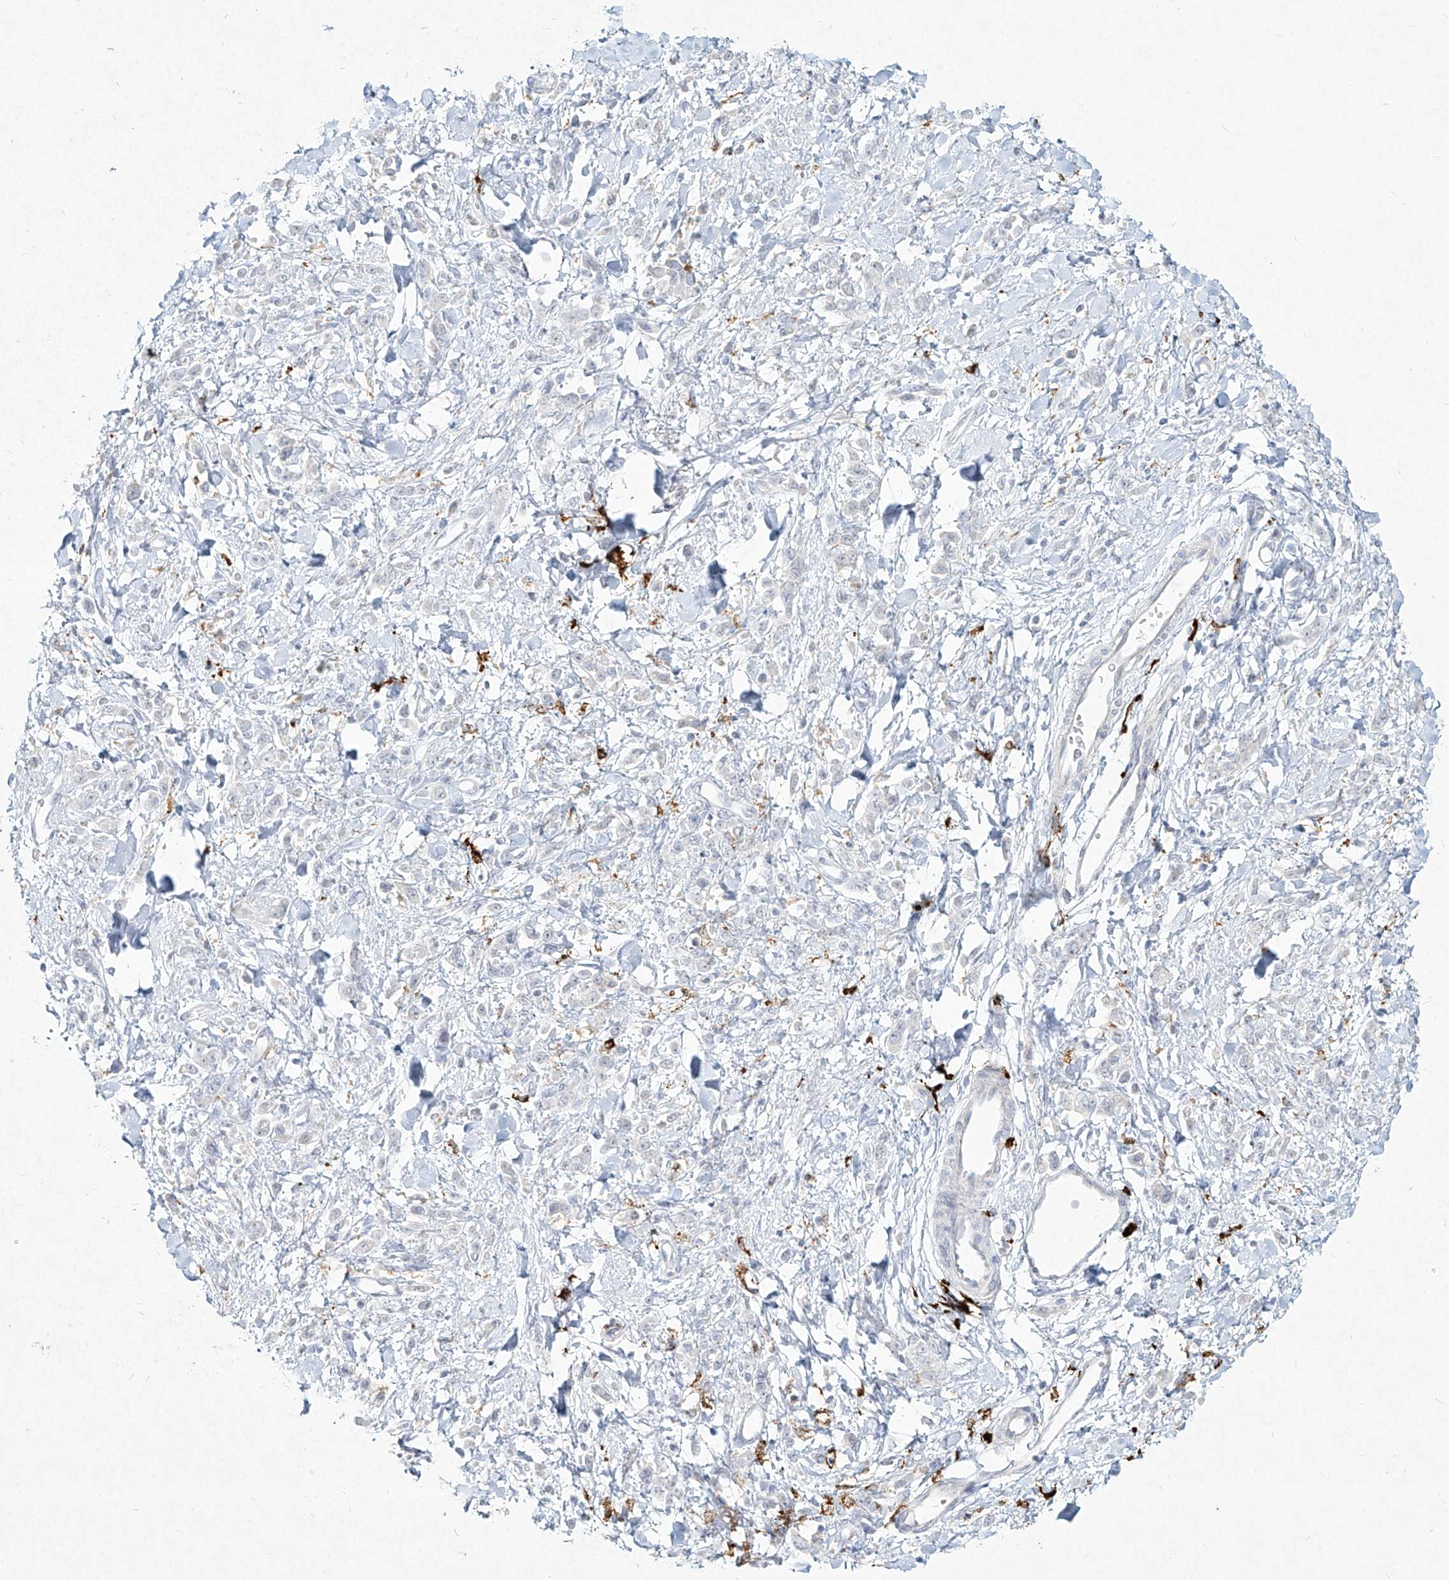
{"staining": {"intensity": "negative", "quantity": "none", "location": "none"}, "tissue": "stomach cancer", "cell_type": "Tumor cells", "image_type": "cancer", "snomed": [{"axis": "morphology", "description": "Normal tissue, NOS"}, {"axis": "morphology", "description": "Adenocarcinoma, NOS"}, {"axis": "topography", "description": "Stomach"}], "caption": "Tumor cells show no significant protein positivity in stomach cancer (adenocarcinoma).", "gene": "CD209", "patient": {"sex": "male", "age": 82}}